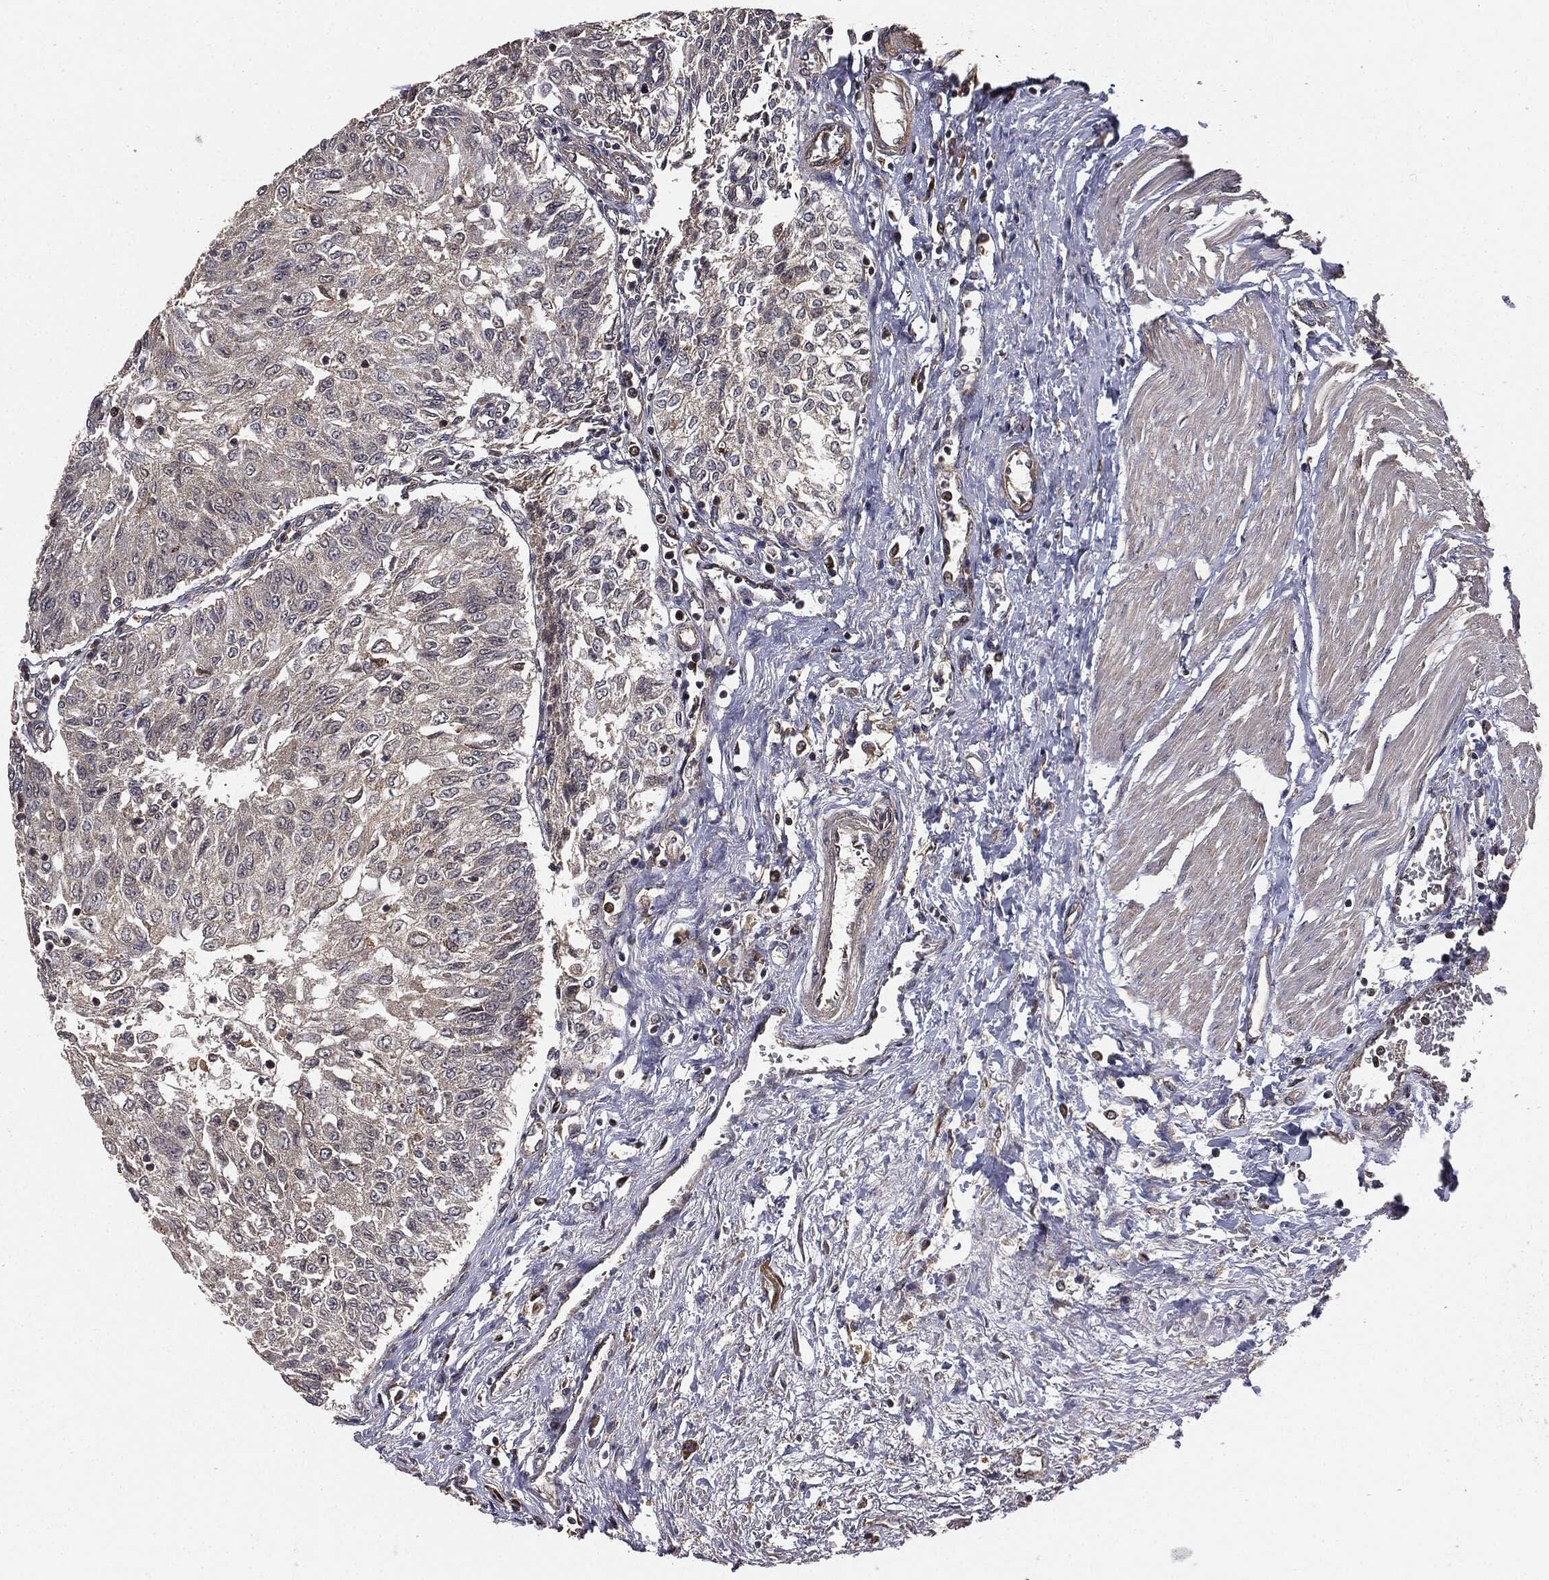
{"staining": {"intensity": "moderate", "quantity": "<25%", "location": "cytoplasmic/membranous"}, "tissue": "urothelial cancer", "cell_type": "Tumor cells", "image_type": "cancer", "snomed": [{"axis": "morphology", "description": "Urothelial carcinoma, Low grade"}, {"axis": "topography", "description": "Urinary bladder"}], "caption": "Immunohistochemistry (IHC) micrograph of urothelial carcinoma (low-grade) stained for a protein (brown), which displays low levels of moderate cytoplasmic/membranous positivity in approximately <25% of tumor cells.", "gene": "MIER2", "patient": {"sex": "male", "age": 78}}